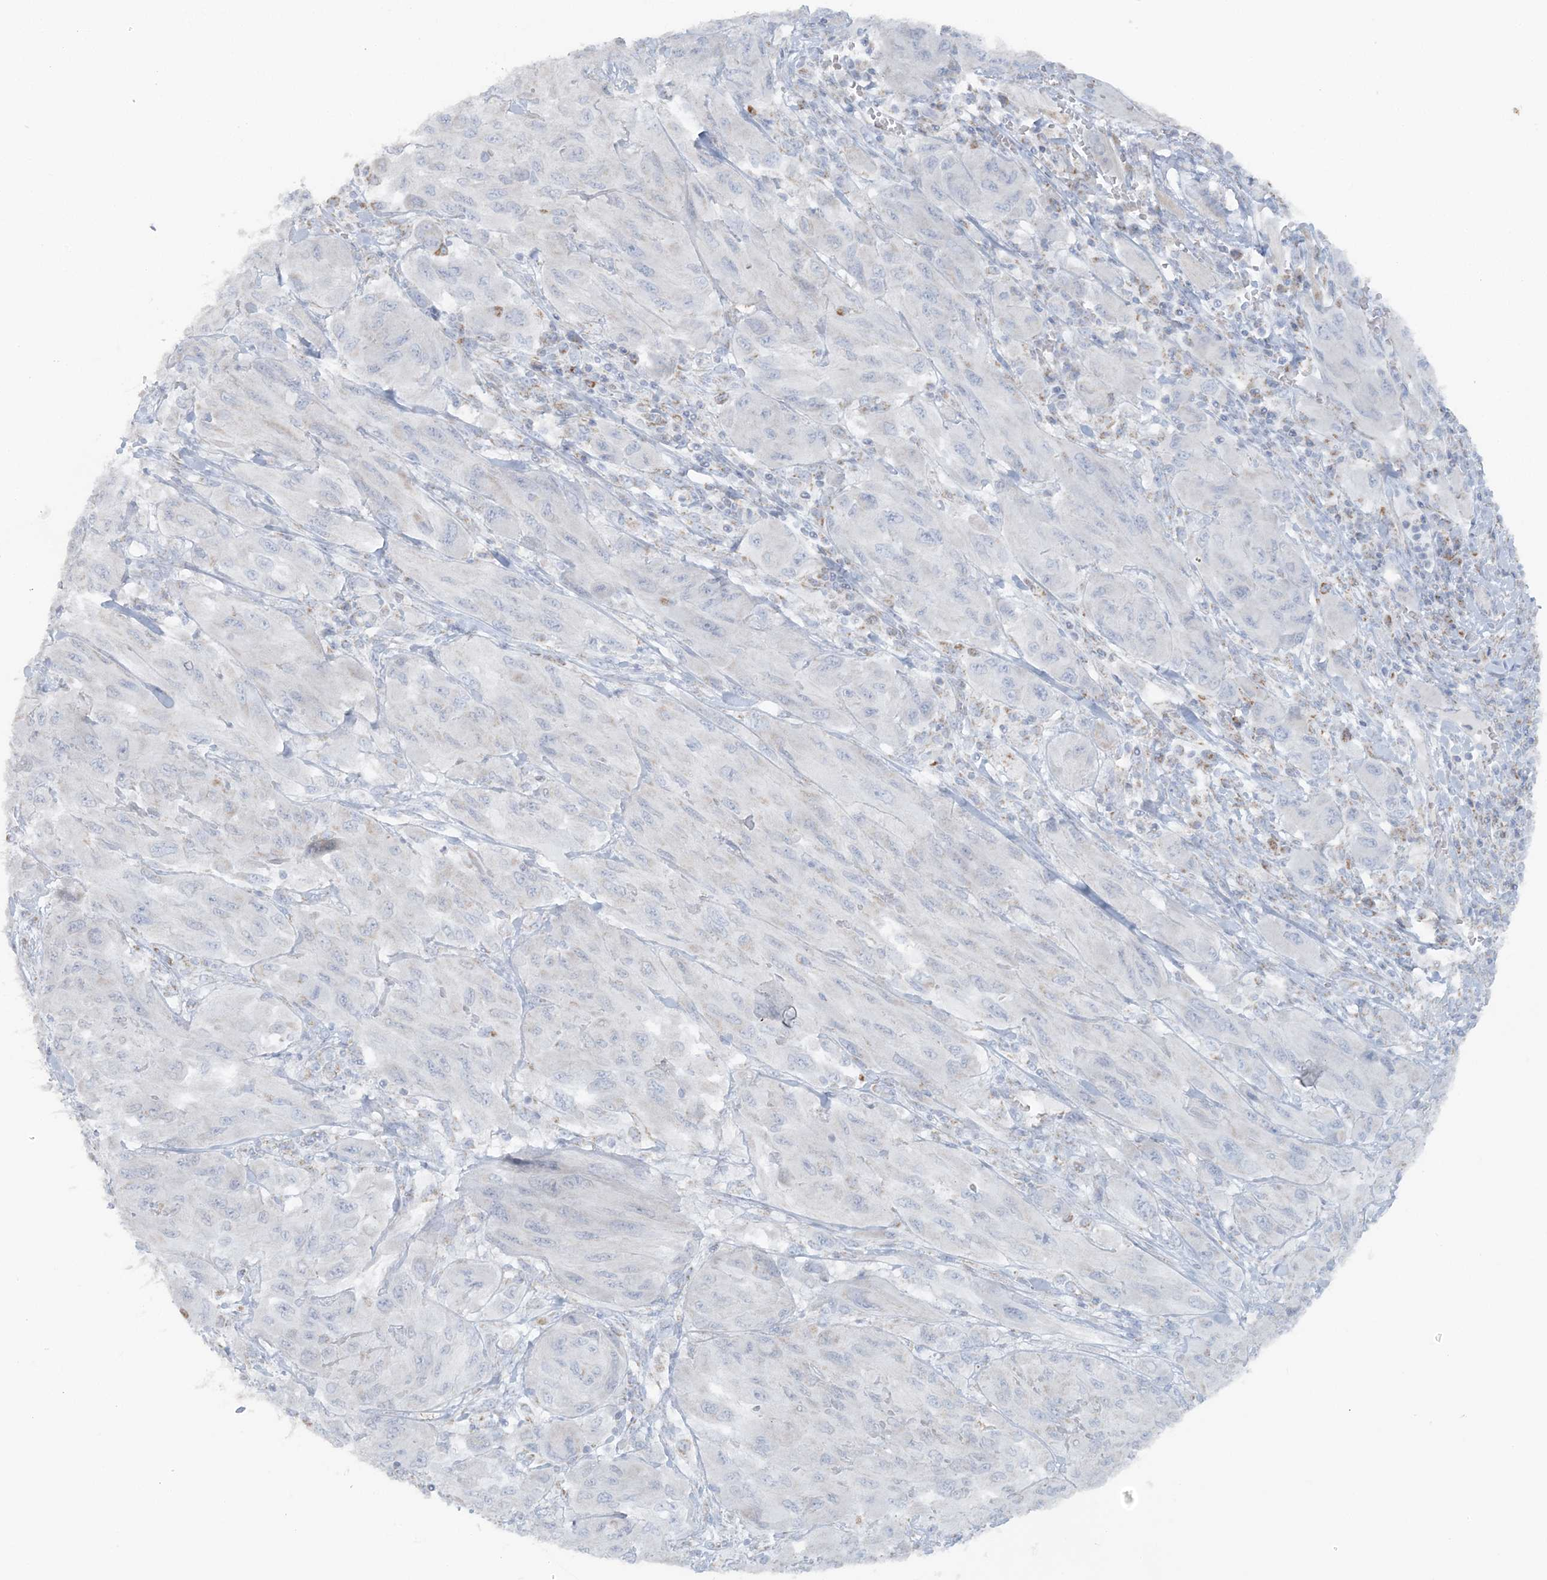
{"staining": {"intensity": "negative", "quantity": "none", "location": "none"}, "tissue": "melanoma", "cell_type": "Tumor cells", "image_type": "cancer", "snomed": [{"axis": "morphology", "description": "Malignant melanoma, NOS"}, {"axis": "topography", "description": "Skin"}], "caption": "This is an IHC image of melanoma. There is no expression in tumor cells.", "gene": "PCCB", "patient": {"sex": "female", "age": 91}}